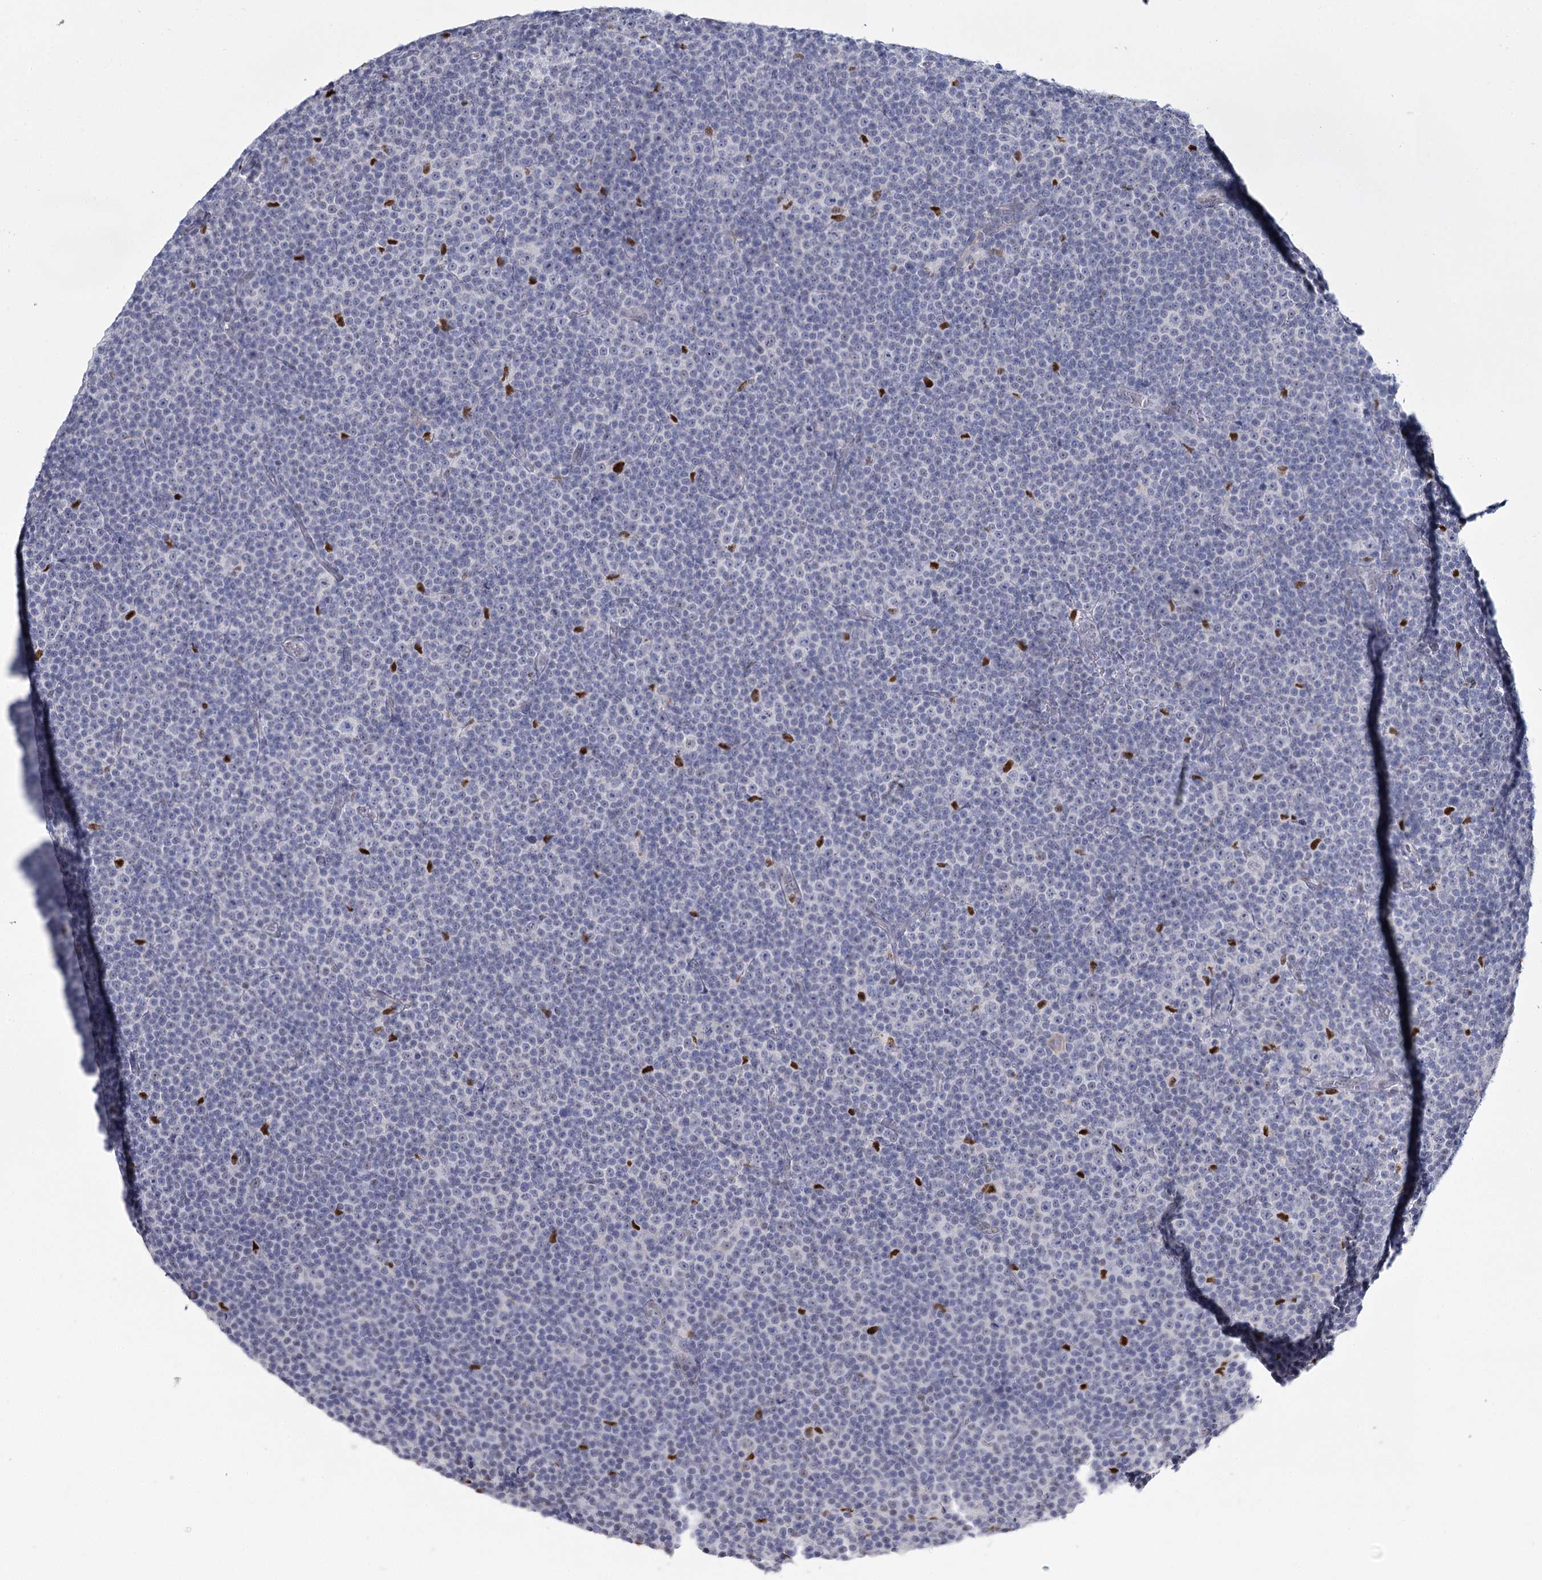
{"staining": {"intensity": "negative", "quantity": "none", "location": "none"}, "tissue": "lymphoma", "cell_type": "Tumor cells", "image_type": "cancer", "snomed": [{"axis": "morphology", "description": "Malignant lymphoma, non-Hodgkin's type, Low grade"}, {"axis": "topography", "description": "Lymph node"}], "caption": "This is an immunohistochemistry histopathology image of human lymphoma. There is no staining in tumor cells.", "gene": "IGSF3", "patient": {"sex": "female", "age": 67}}